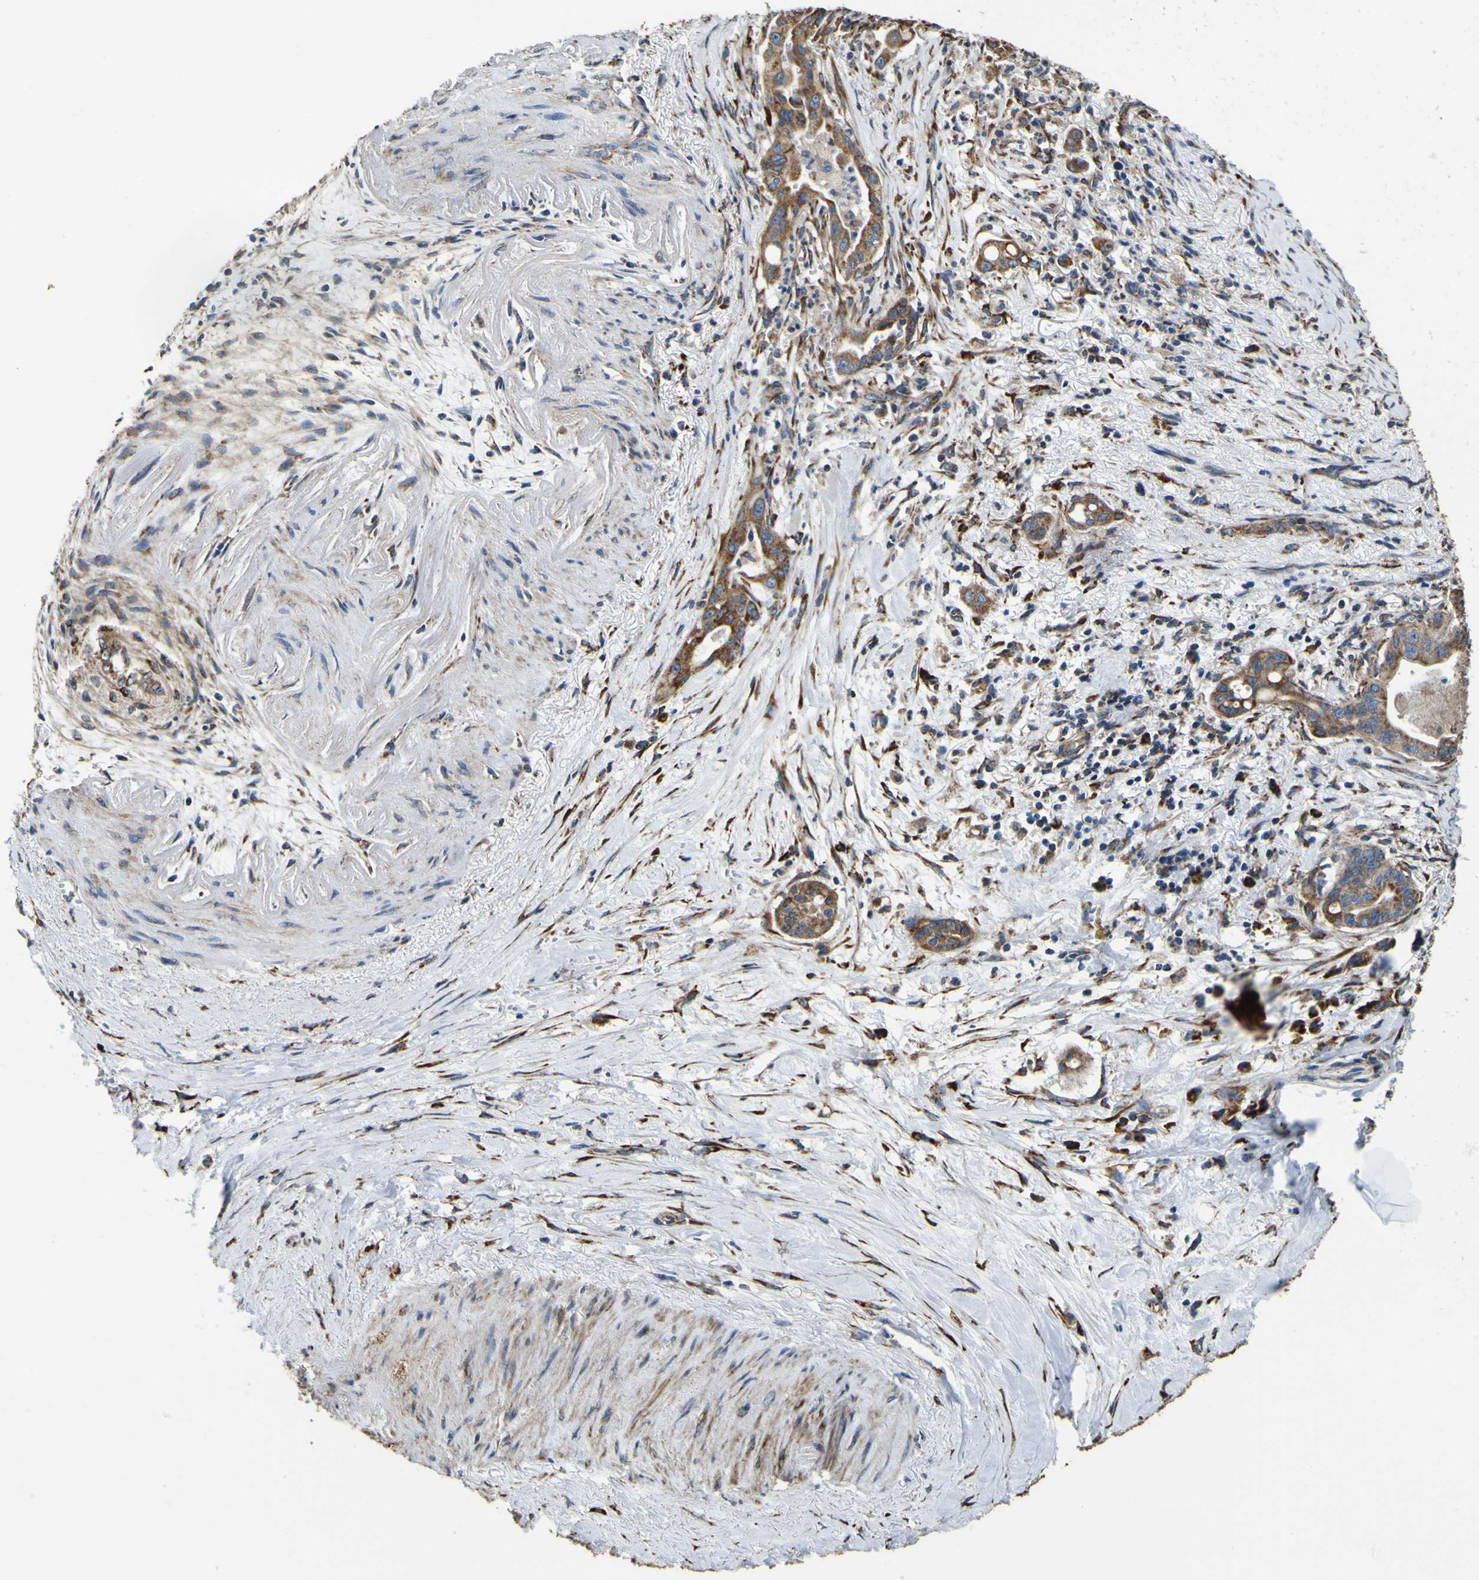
{"staining": {"intensity": "moderate", "quantity": ">75%", "location": "cytoplasmic/membranous"}, "tissue": "pancreatic cancer", "cell_type": "Tumor cells", "image_type": "cancer", "snomed": [{"axis": "morphology", "description": "Adenocarcinoma, NOS"}, {"axis": "topography", "description": "Pancreas"}], "caption": "Human pancreatic cancer (adenocarcinoma) stained for a protein (brown) exhibits moderate cytoplasmic/membranous positive positivity in approximately >75% of tumor cells.", "gene": "INPP5A", "patient": {"sex": "male", "age": 70}}